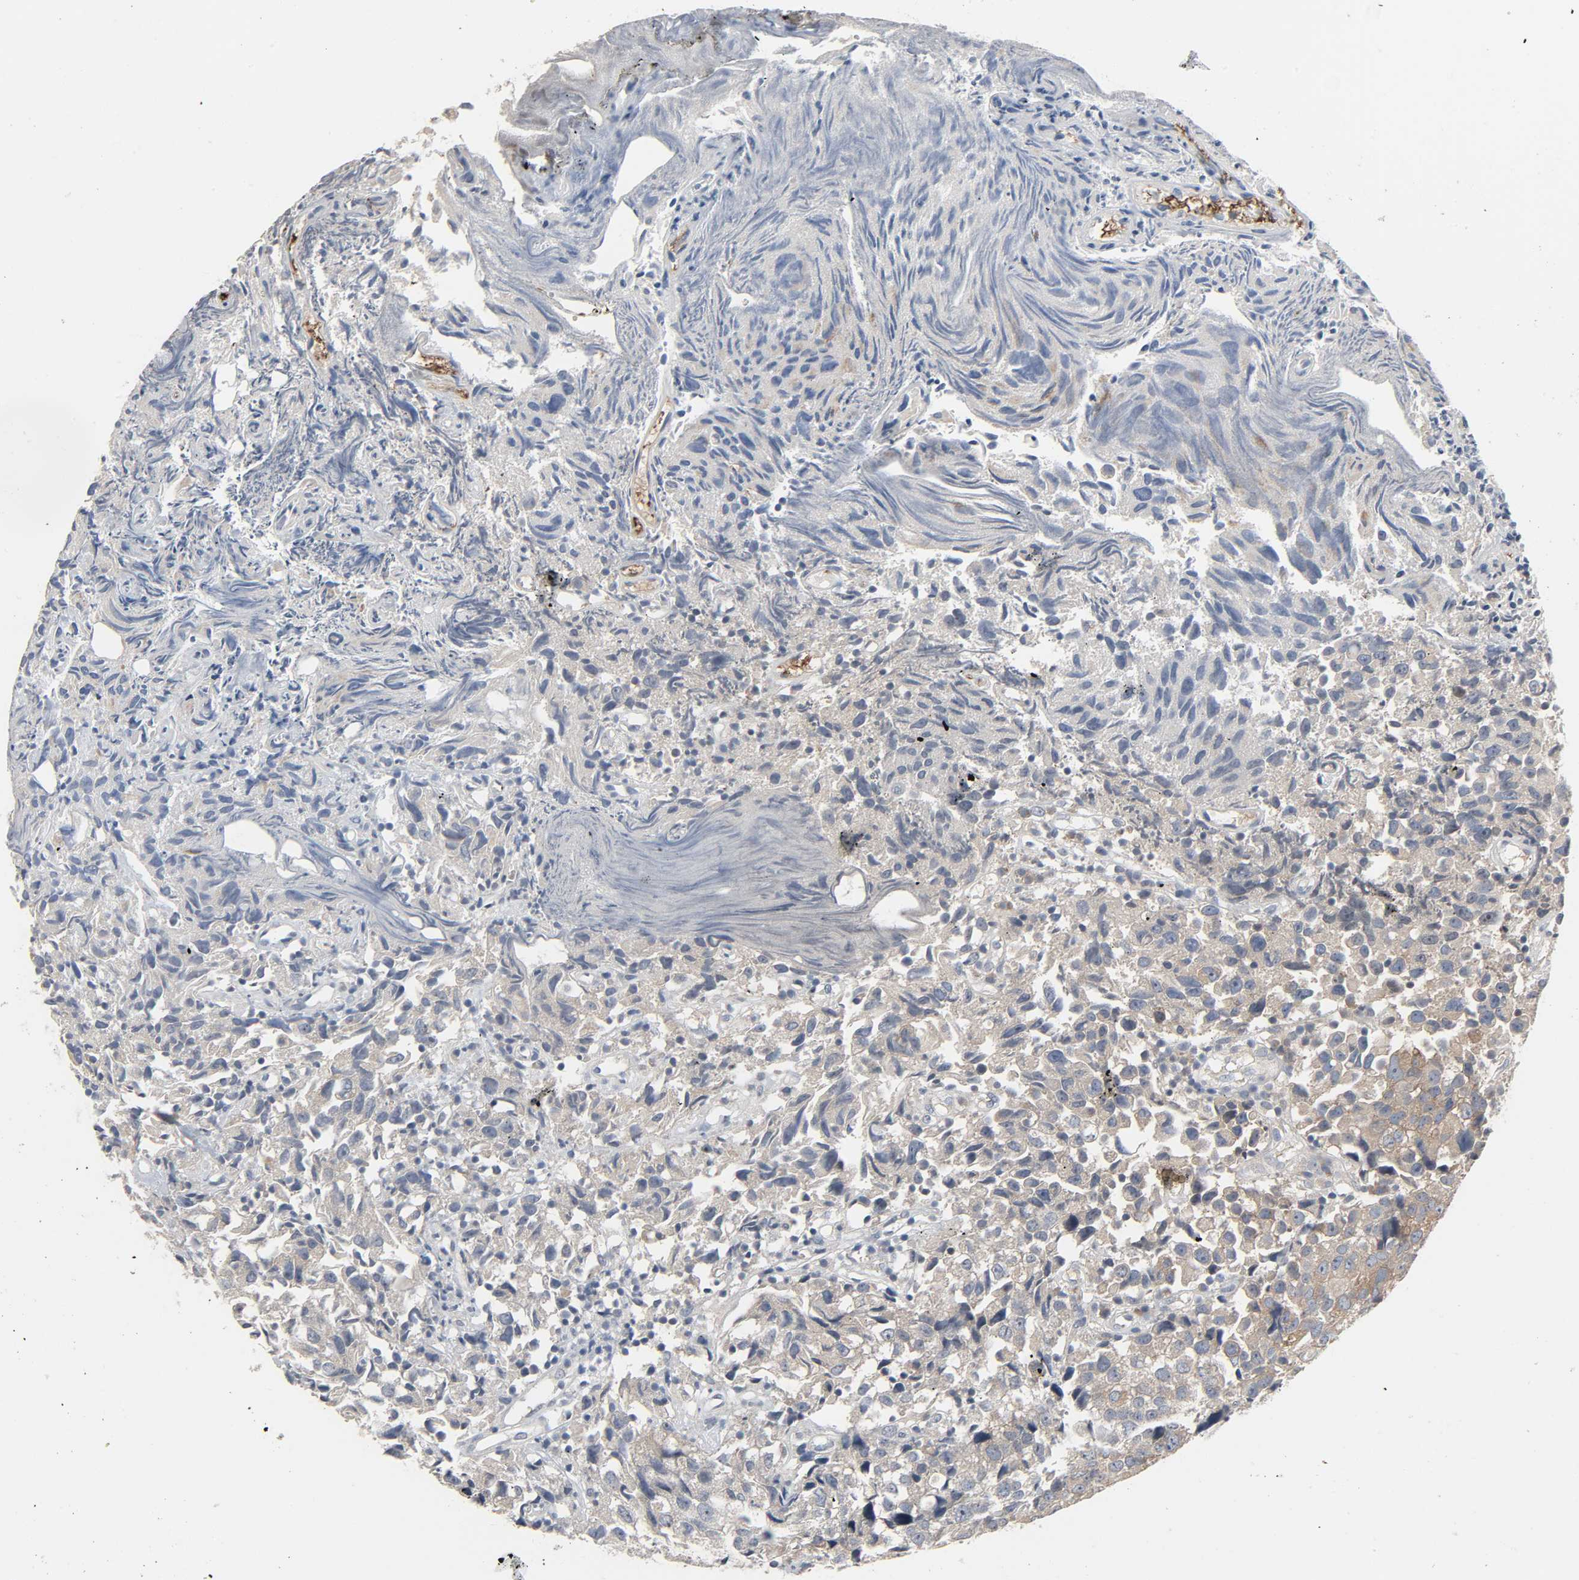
{"staining": {"intensity": "moderate", "quantity": "25%-75%", "location": "cytoplasmic/membranous"}, "tissue": "urothelial cancer", "cell_type": "Tumor cells", "image_type": "cancer", "snomed": [{"axis": "morphology", "description": "Urothelial carcinoma, High grade"}, {"axis": "topography", "description": "Urinary bladder"}], "caption": "Moderate cytoplasmic/membranous protein expression is identified in approximately 25%-75% of tumor cells in high-grade urothelial carcinoma. The staining was performed using DAB, with brown indicating positive protein expression. Nuclei are stained blue with hematoxylin.", "gene": "PLEKHA2", "patient": {"sex": "female", "age": 75}}